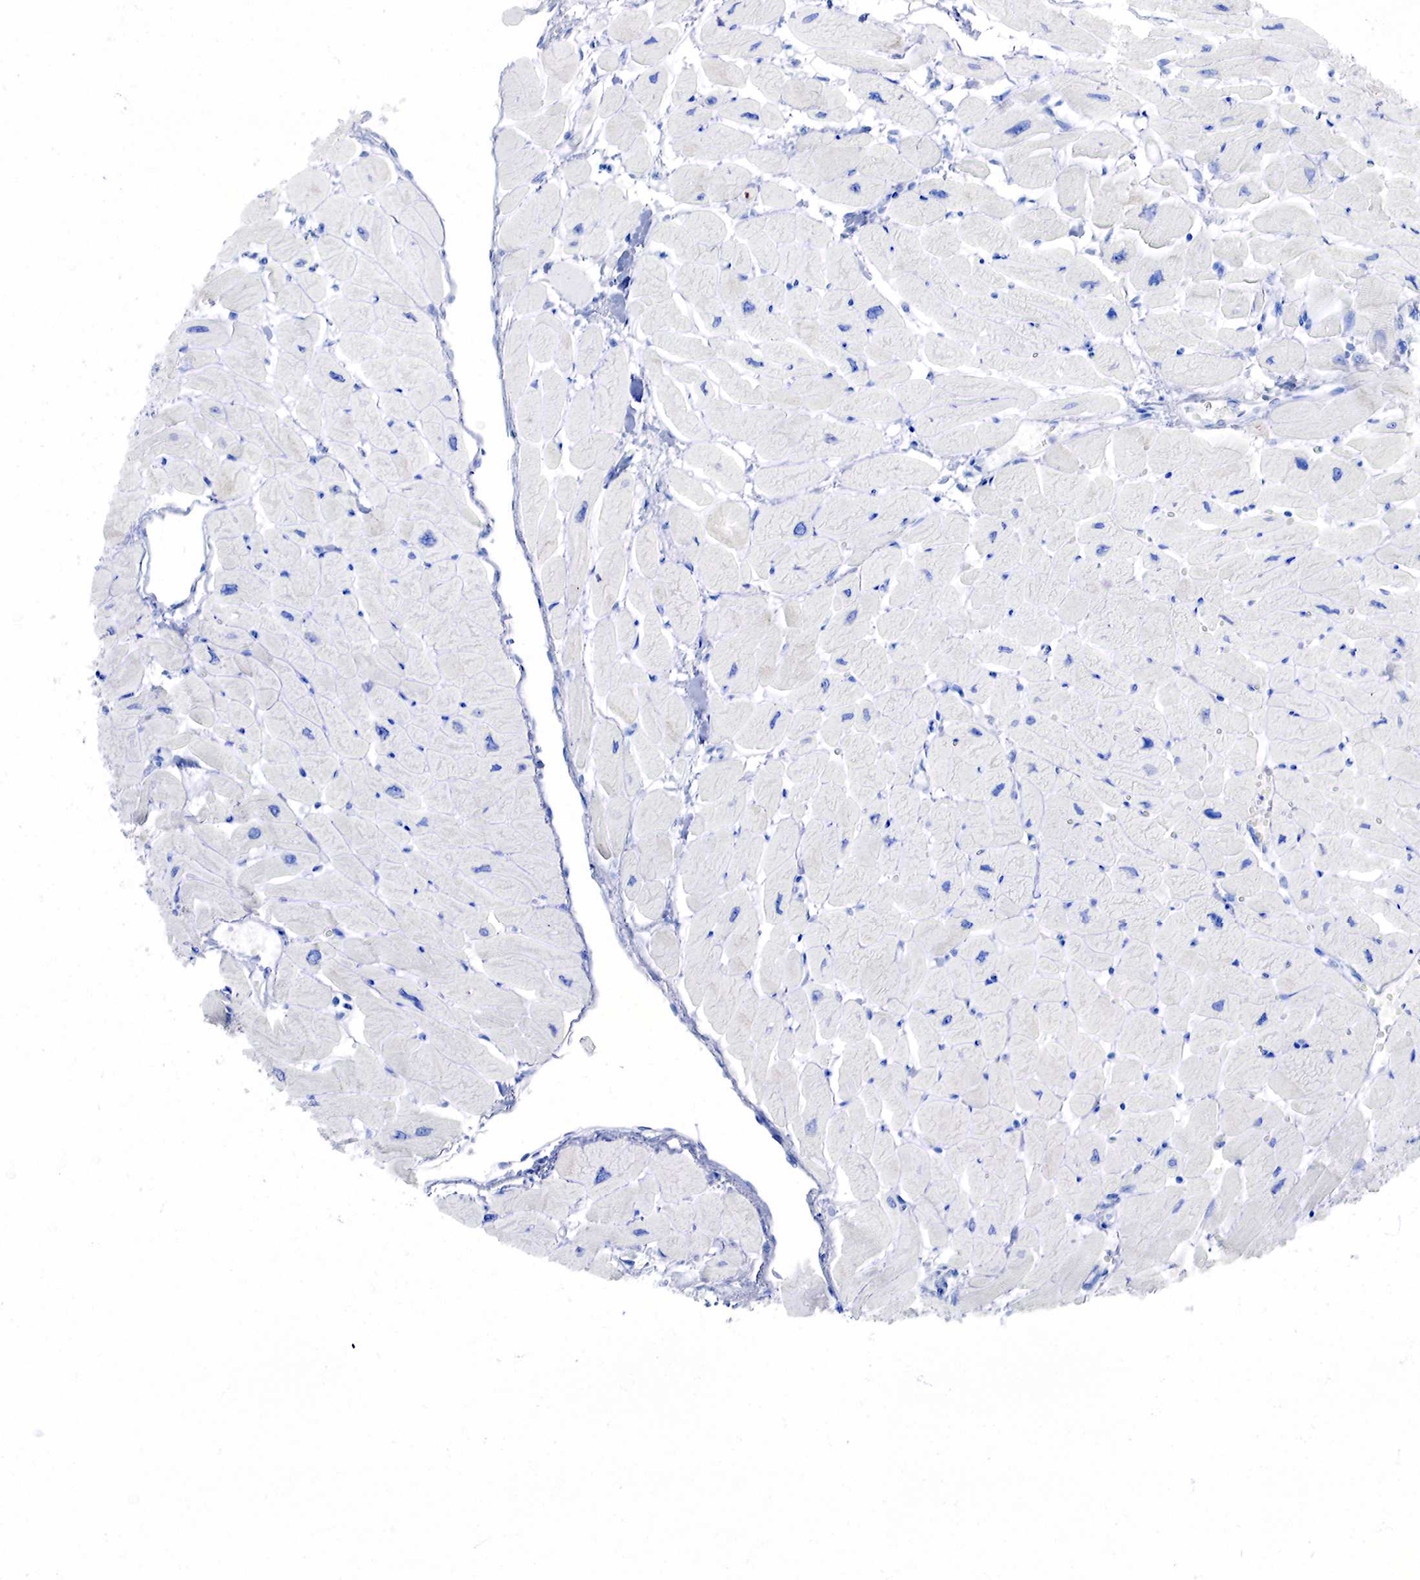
{"staining": {"intensity": "negative", "quantity": "none", "location": "none"}, "tissue": "heart muscle", "cell_type": "Cardiomyocytes", "image_type": "normal", "snomed": [{"axis": "morphology", "description": "Normal tissue, NOS"}, {"axis": "topography", "description": "Heart"}], "caption": "Human heart muscle stained for a protein using immunohistochemistry (IHC) exhibits no positivity in cardiomyocytes.", "gene": "CHGA", "patient": {"sex": "female", "age": 54}}